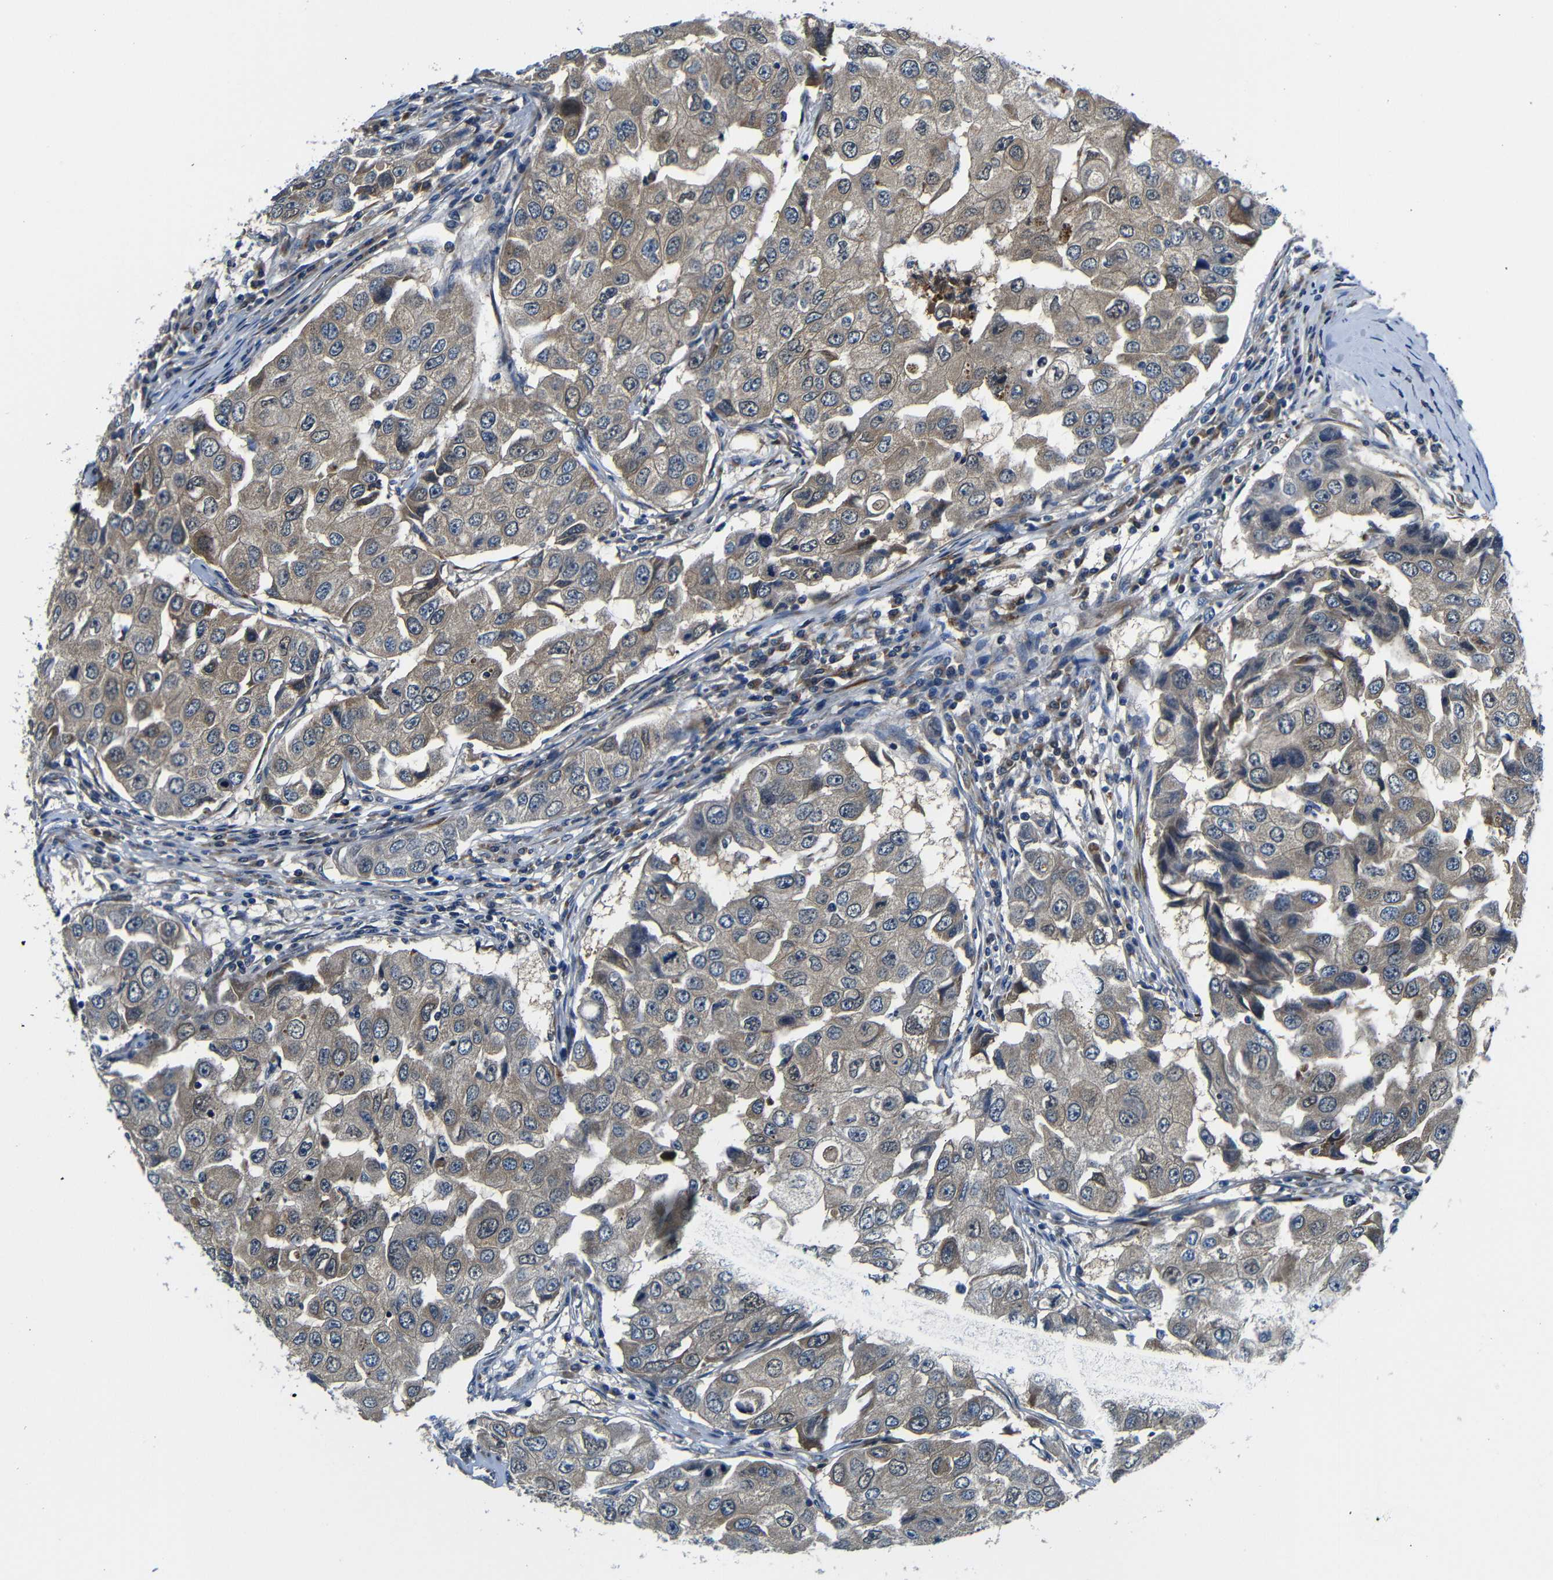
{"staining": {"intensity": "moderate", "quantity": ">75%", "location": "cytoplasmic/membranous"}, "tissue": "breast cancer", "cell_type": "Tumor cells", "image_type": "cancer", "snomed": [{"axis": "morphology", "description": "Duct carcinoma"}, {"axis": "topography", "description": "Breast"}], "caption": "A photomicrograph of human breast cancer (intraductal carcinoma) stained for a protein demonstrates moderate cytoplasmic/membranous brown staining in tumor cells. The staining was performed using DAB (3,3'-diaminobenzidine) to visualize the protein expression in brown, while the nuclei were stained in blue with hematoxylin (Magnification: 20x).", "gene": "FKBP14", "patient": {"sex": "female", "age": 27}}